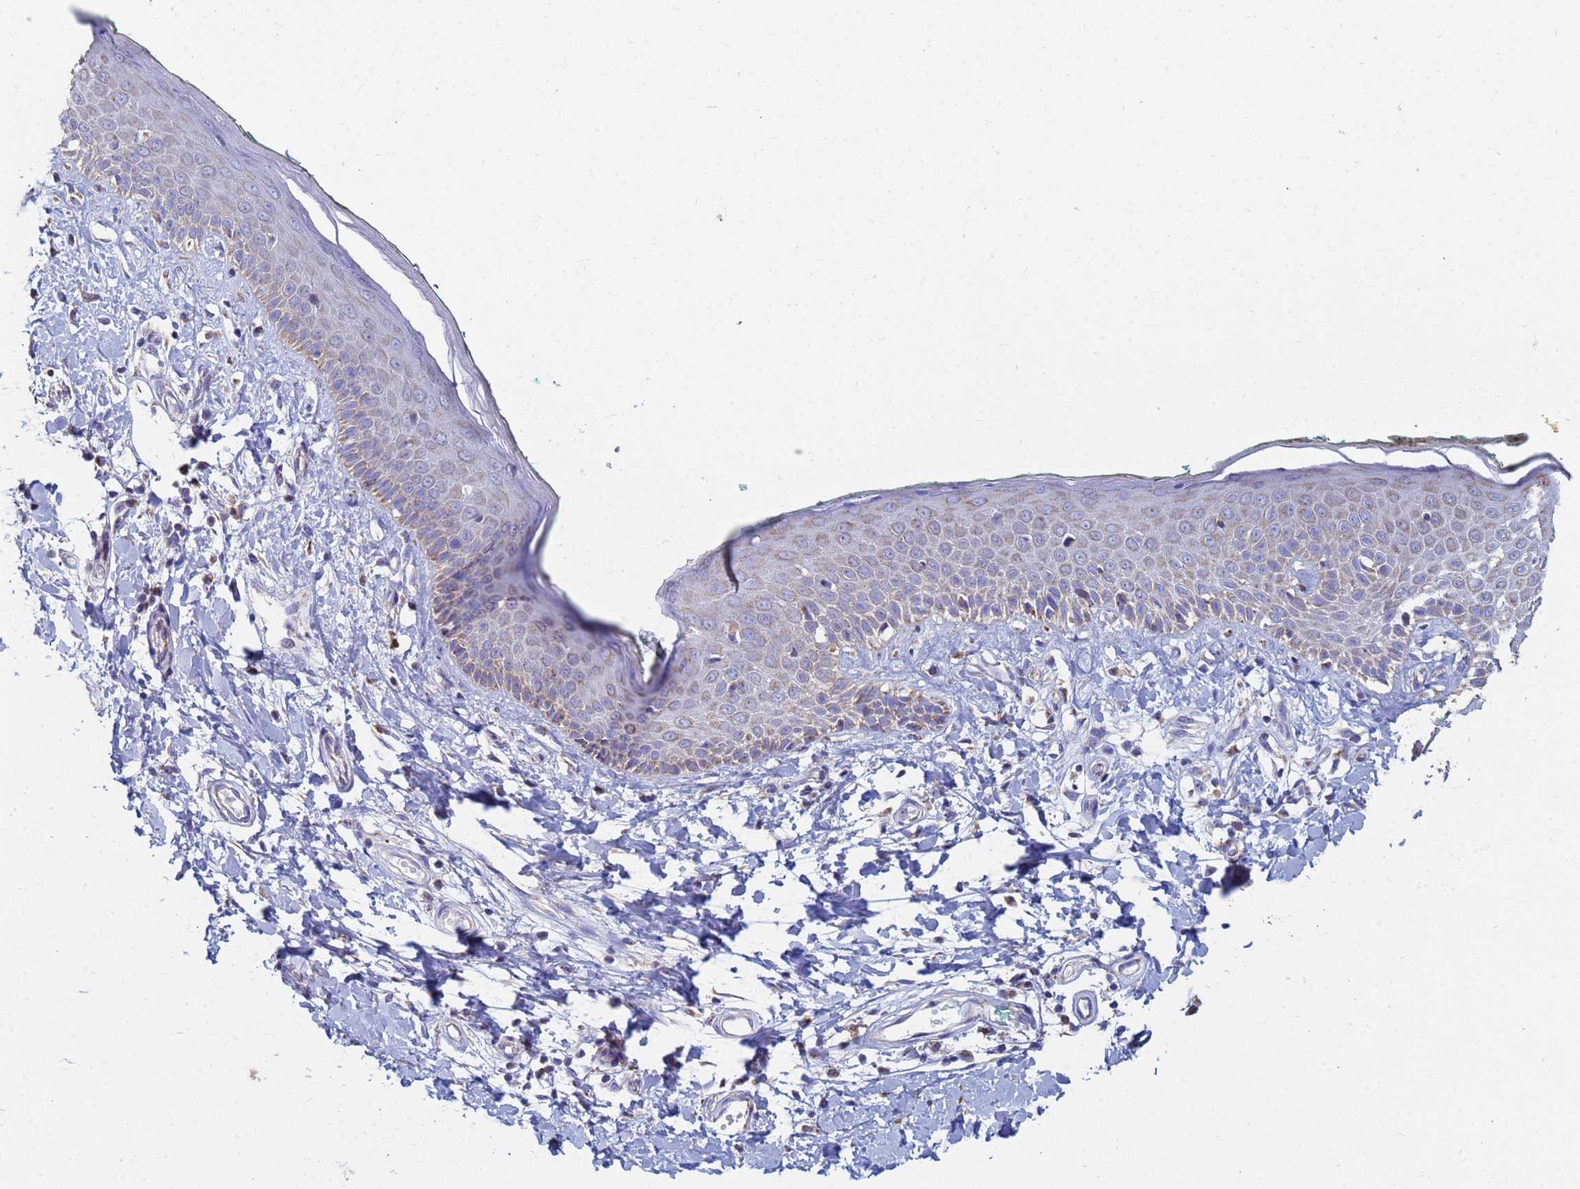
{"staining": {"intensity": "weak", "quantity": ">75%", "location": "cytoplasmic/membranous"}, "tissue": "skin", "cell_type": "Fibroblasts", "image_type": "normal", "snomed": [{"axis": "morphology", "description": "Normal tissue, NOS"}, {"axis": "morphology", "description": "Malignant melanoma, NOS"}, {"axis": "topography", "description": "Skin"}], "caption": "Skin stained for a protein reveals weak cytoplasmic/membranous positivity in fibroblasts. The staining was performed using DAB (3,3'-diaminobenzidine) to visualize the protein expression in brown, while the nuclei were stained in blue with hematoxylin (Magnification: 20x).", "gene": "UQCRHL", "patient": {"sex": "male", "age": 62}}